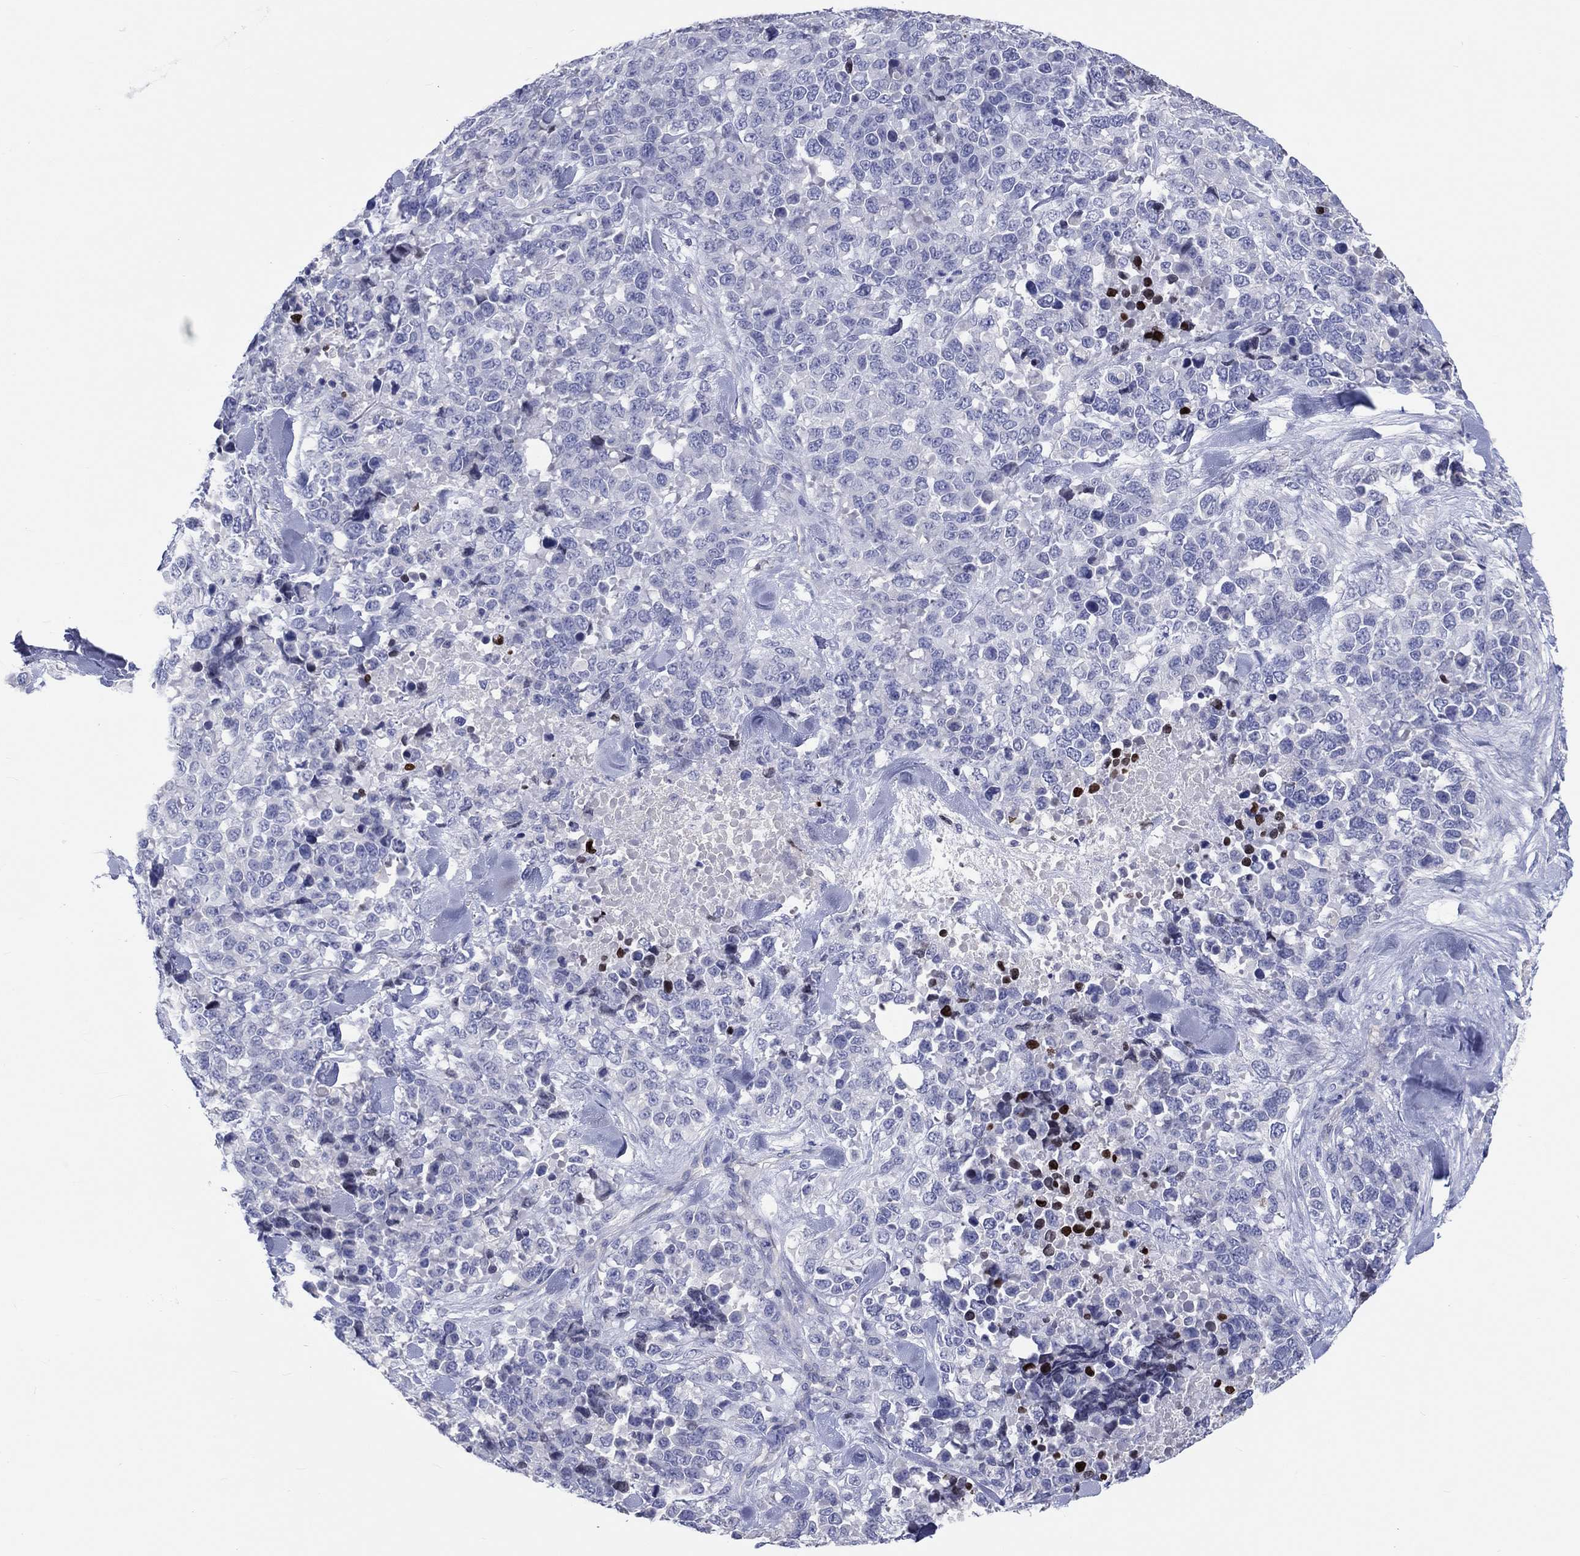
{"staining": {"intensity": "negative", "quantity": "none", "location": "none"}, "tissue": "melanoma", "cell_type": "Tumor cells", "image_type": "cancer", "snomed": [{"axis": "morphology", "description": "Malignant melanoma, Metastatic site"}, {"axis": "topography", "description": "Skin"}], "caption": "Immunohistochemistry of human malignant melanoma (metastatic site) shows no positivity in tumor cells.", "gene": "CDY2B", "patient": {"sex": "male", "age": 84}}